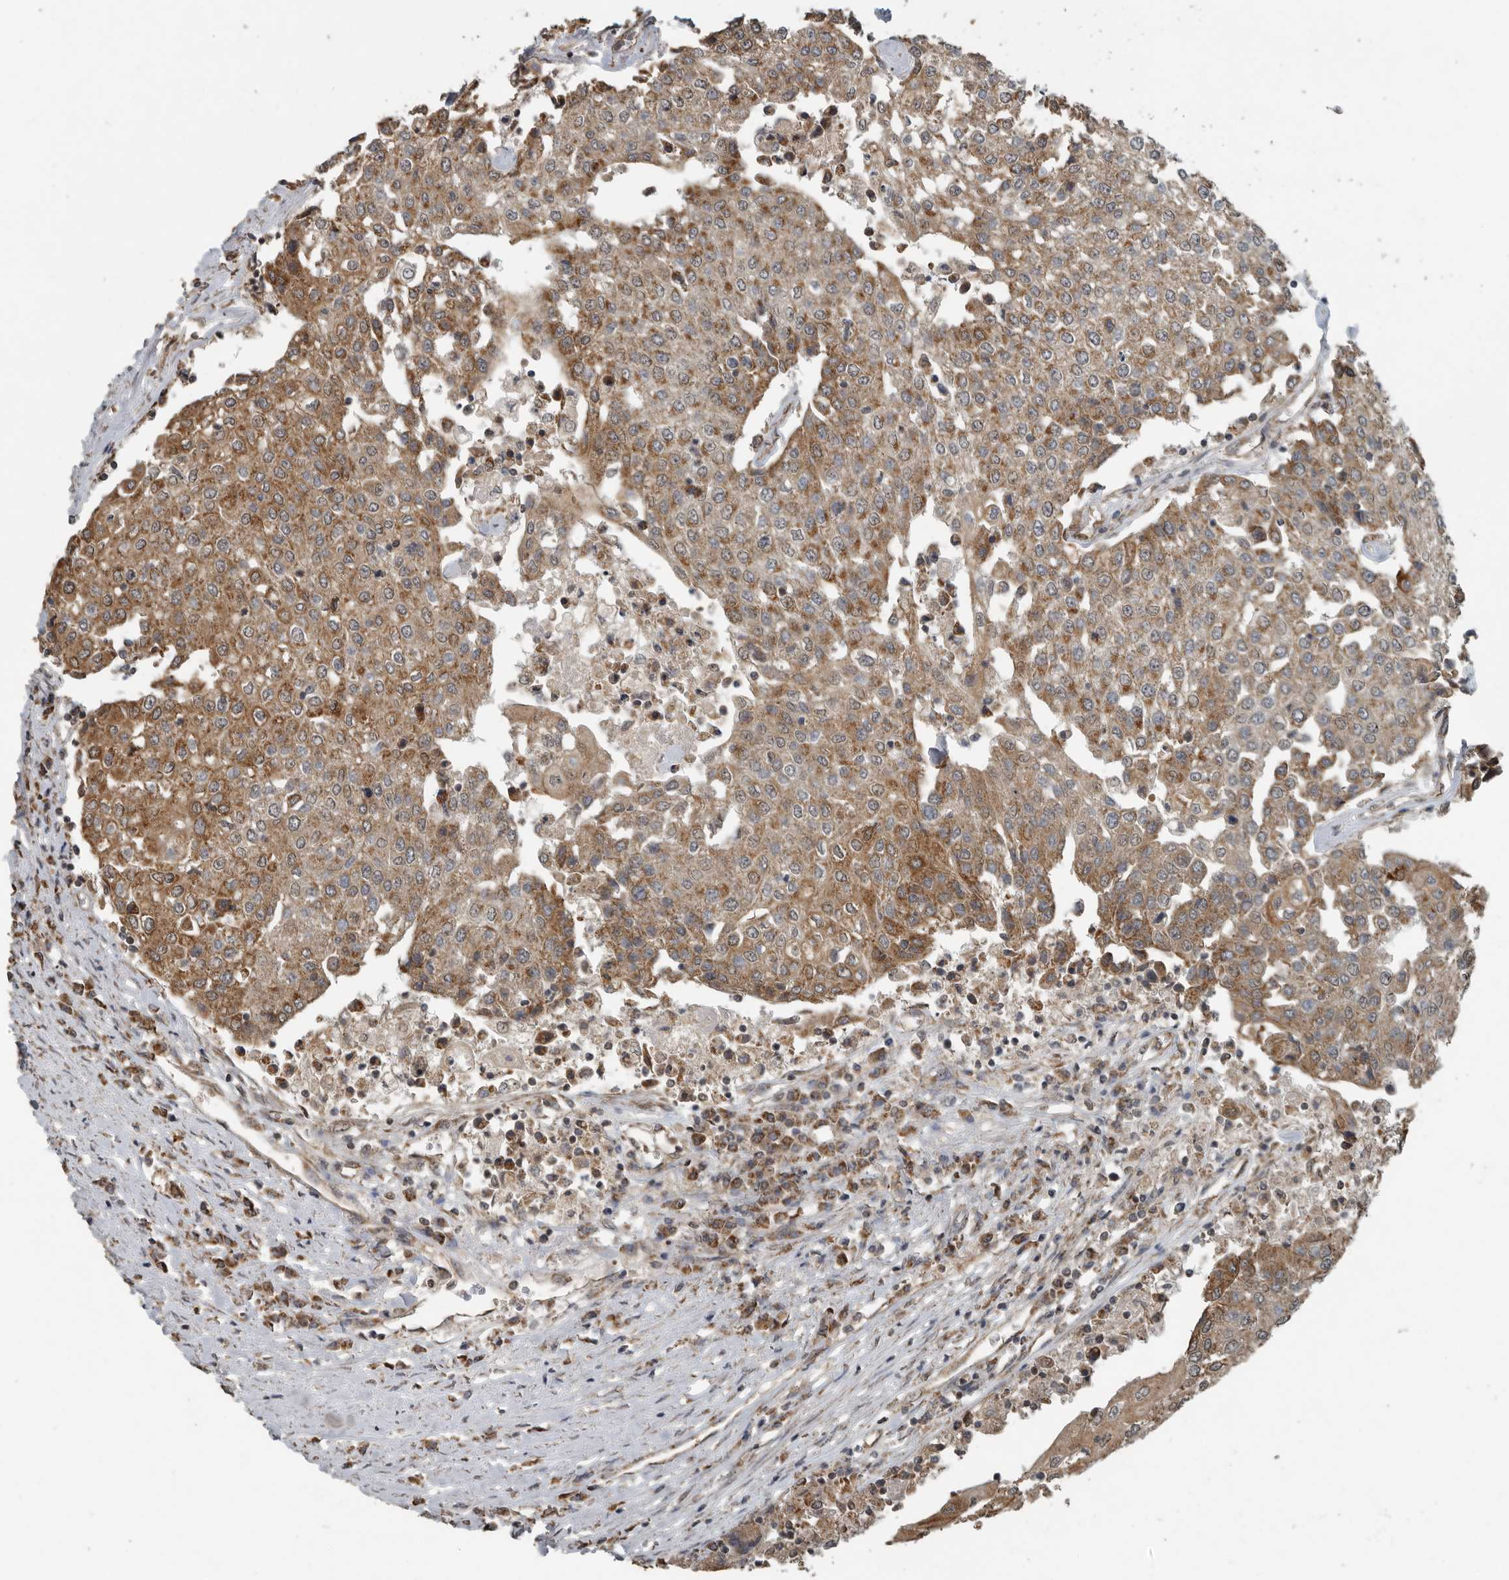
{"staining": {"intensity": "moderate", "quantity": ">75%", "location": "cytoplasmic/membranous"}, "tissue": "urothelial cancer", "cell_type": "Tumor cells", "image_type": "cancer", "snomed": [{"axis": "morphology", "description": "Urothelial carcinoma, High grade"}, {"axis": "topography", "description": "Urinary bladder"}], "caption": "A brown stain shows moderate cytoplasmic/membranous expression of a protein in human urothelial cancer tumor cells.", "gene": "AFAP1", "patient": {"sex": "female", "age": 85}}